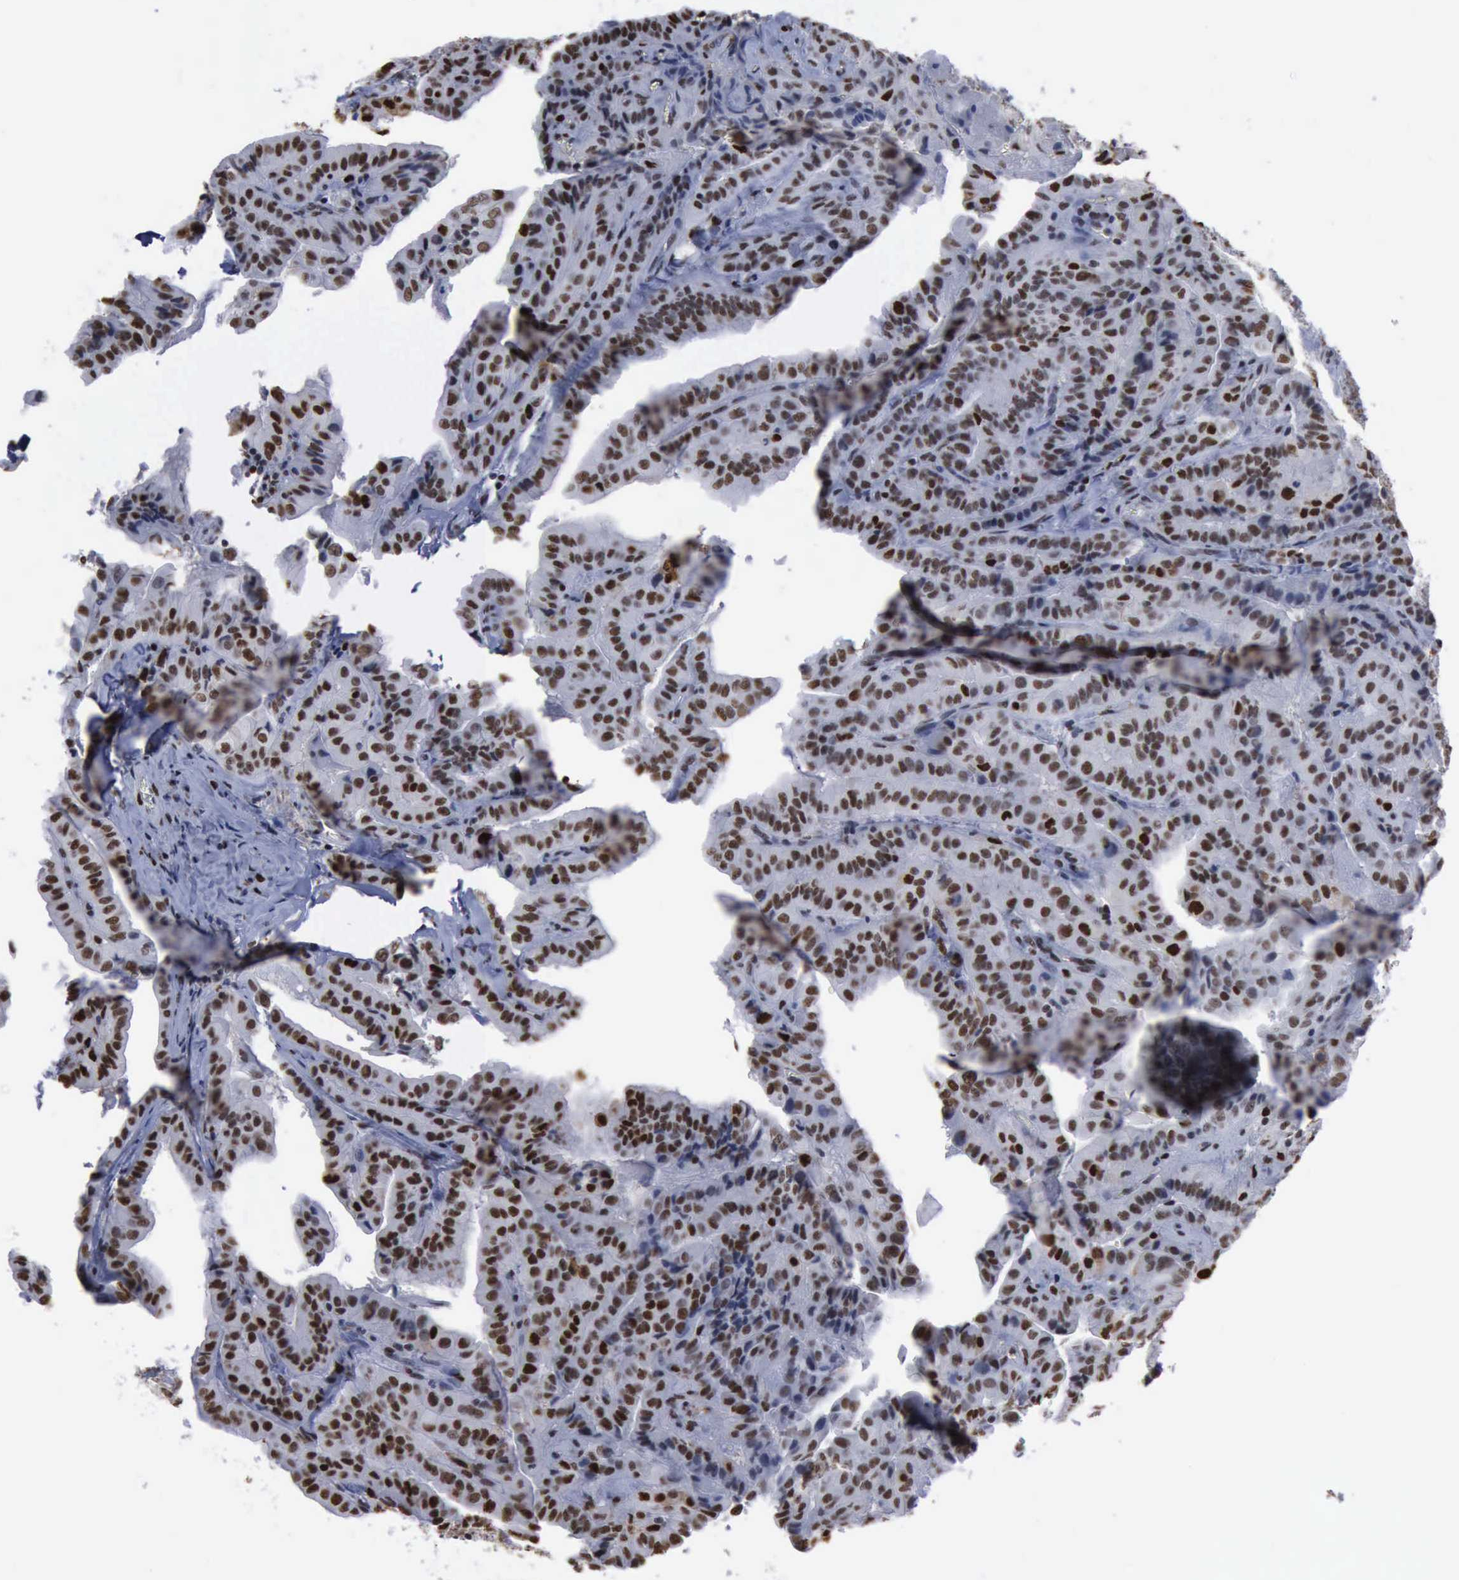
{"staining": {"intensity": "moderate", "quantity": ">75%", "location": "nuclear"}, "tissue": "thyroid cancer", "cell_type": "Tumor cells", "image_type": "cancer", "snomed": [{"axis": "morphology", "description": "Papillary adenocarcinoma, NOS"}, {"axis": "topography", "description": "Thyroid gland"}], "caption": "Immunohistochemistry (DAB) staining of thyroid cancer (papillary adenocarcinoma) exhibits moderate nuclear protein staining in about >75% of tumor cells.", "gene": "PCNA", "patient": {"sex": "female", "age": 71}}